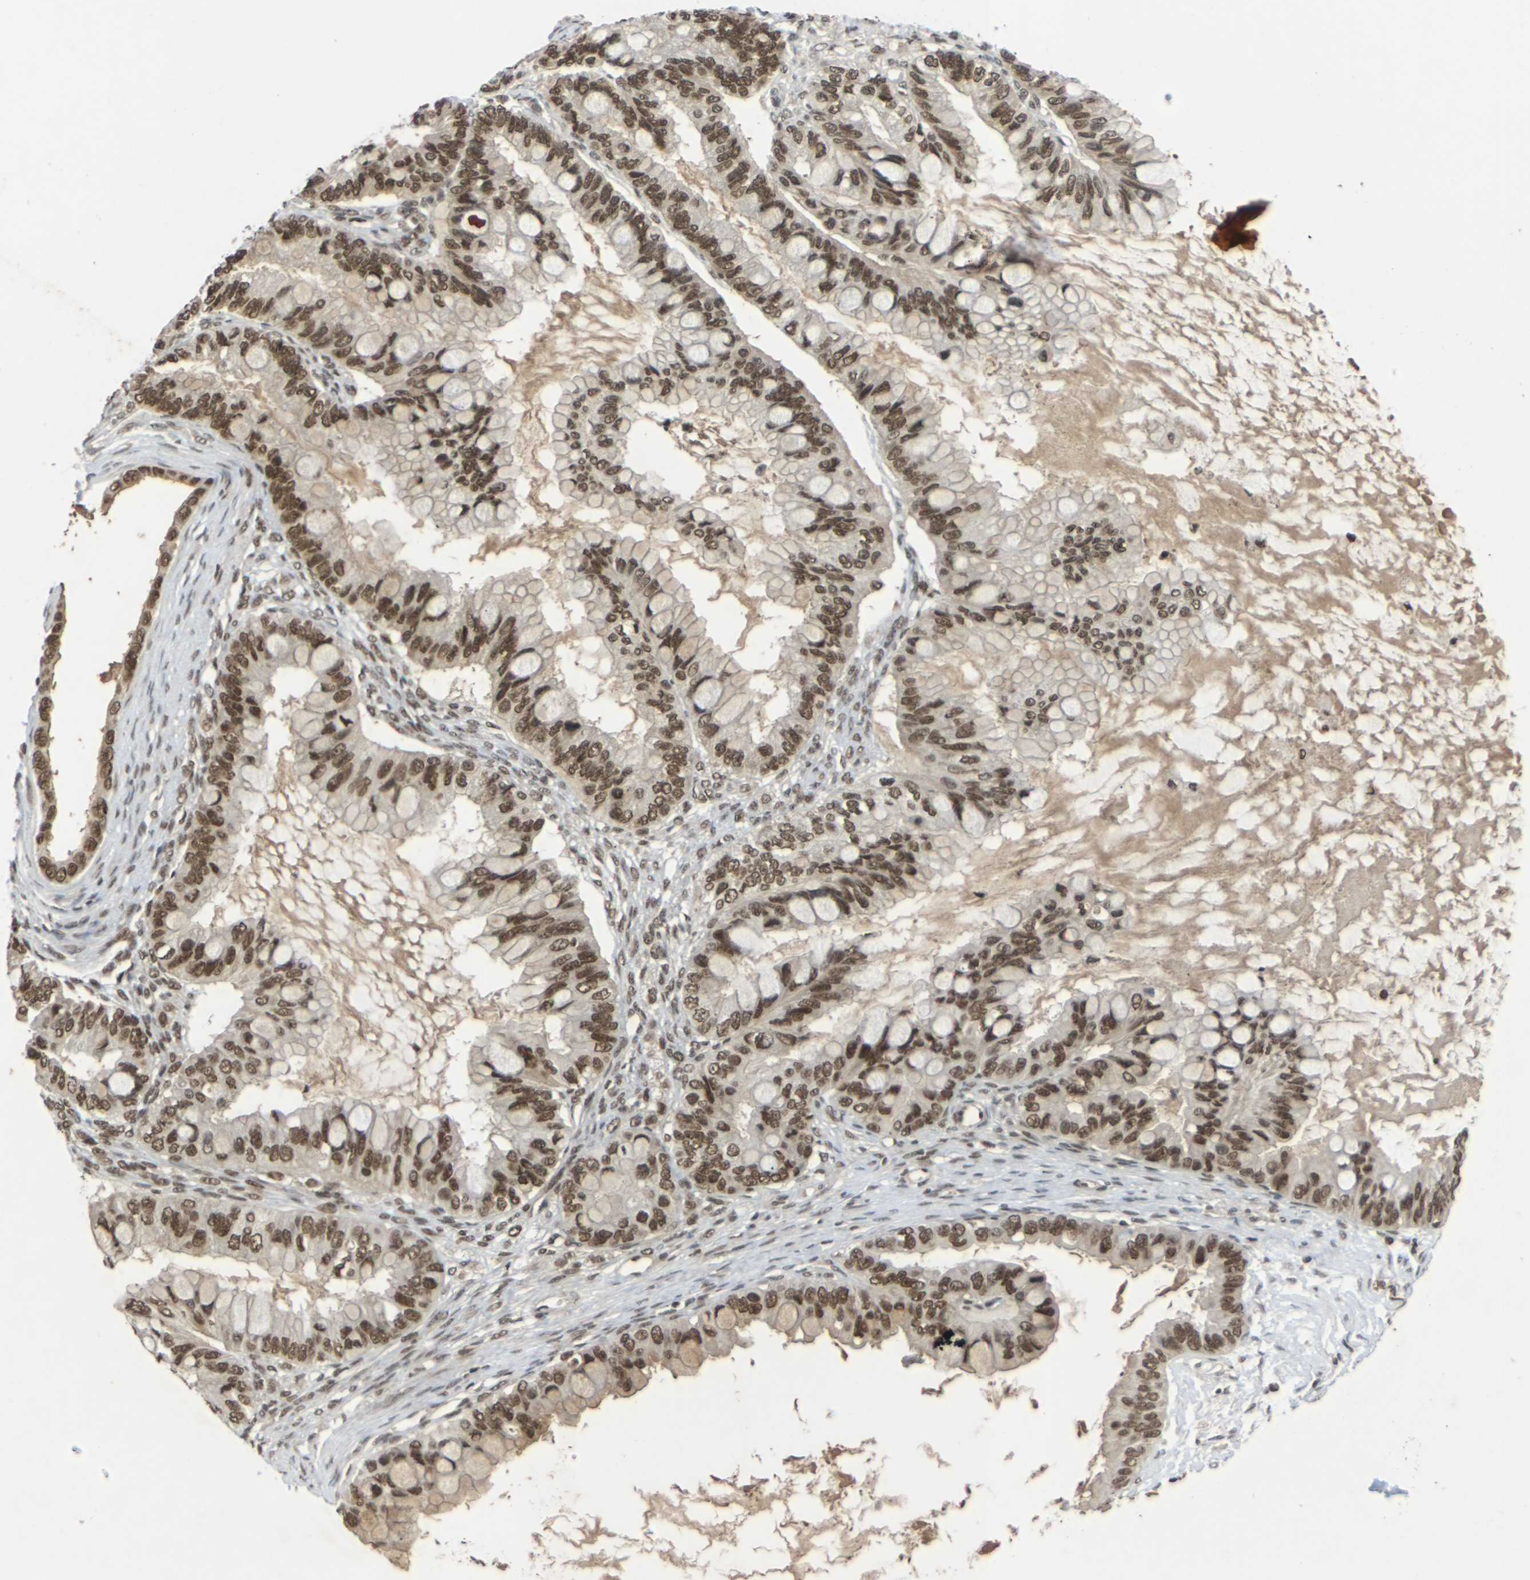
{"staining": {"intensity": "strong", "quantity": ">75%", "location": "nuclear"}, "tissue": "ovarian cancer", "cell_type": "Tumor cells", "image_type": "cancer", "snomed": [{"axis": "morphology", "description": "Cystadenocarcinoma, mucinous, NOS"}, {"axis": "topography", "description": "Ovary"}], "caption": "Immunohistochemistry (IHC) image of neoplastic tissue: human mucinous cystadenocarcinoma (ovarian) stained using IHC demonstrates high levels of strong protein expression localized specifically in the nuclear of tumor cells, appearing as a nuclear brown color.", "gene": "NELFA", "patient": {"sex": "female", "age": 80}}